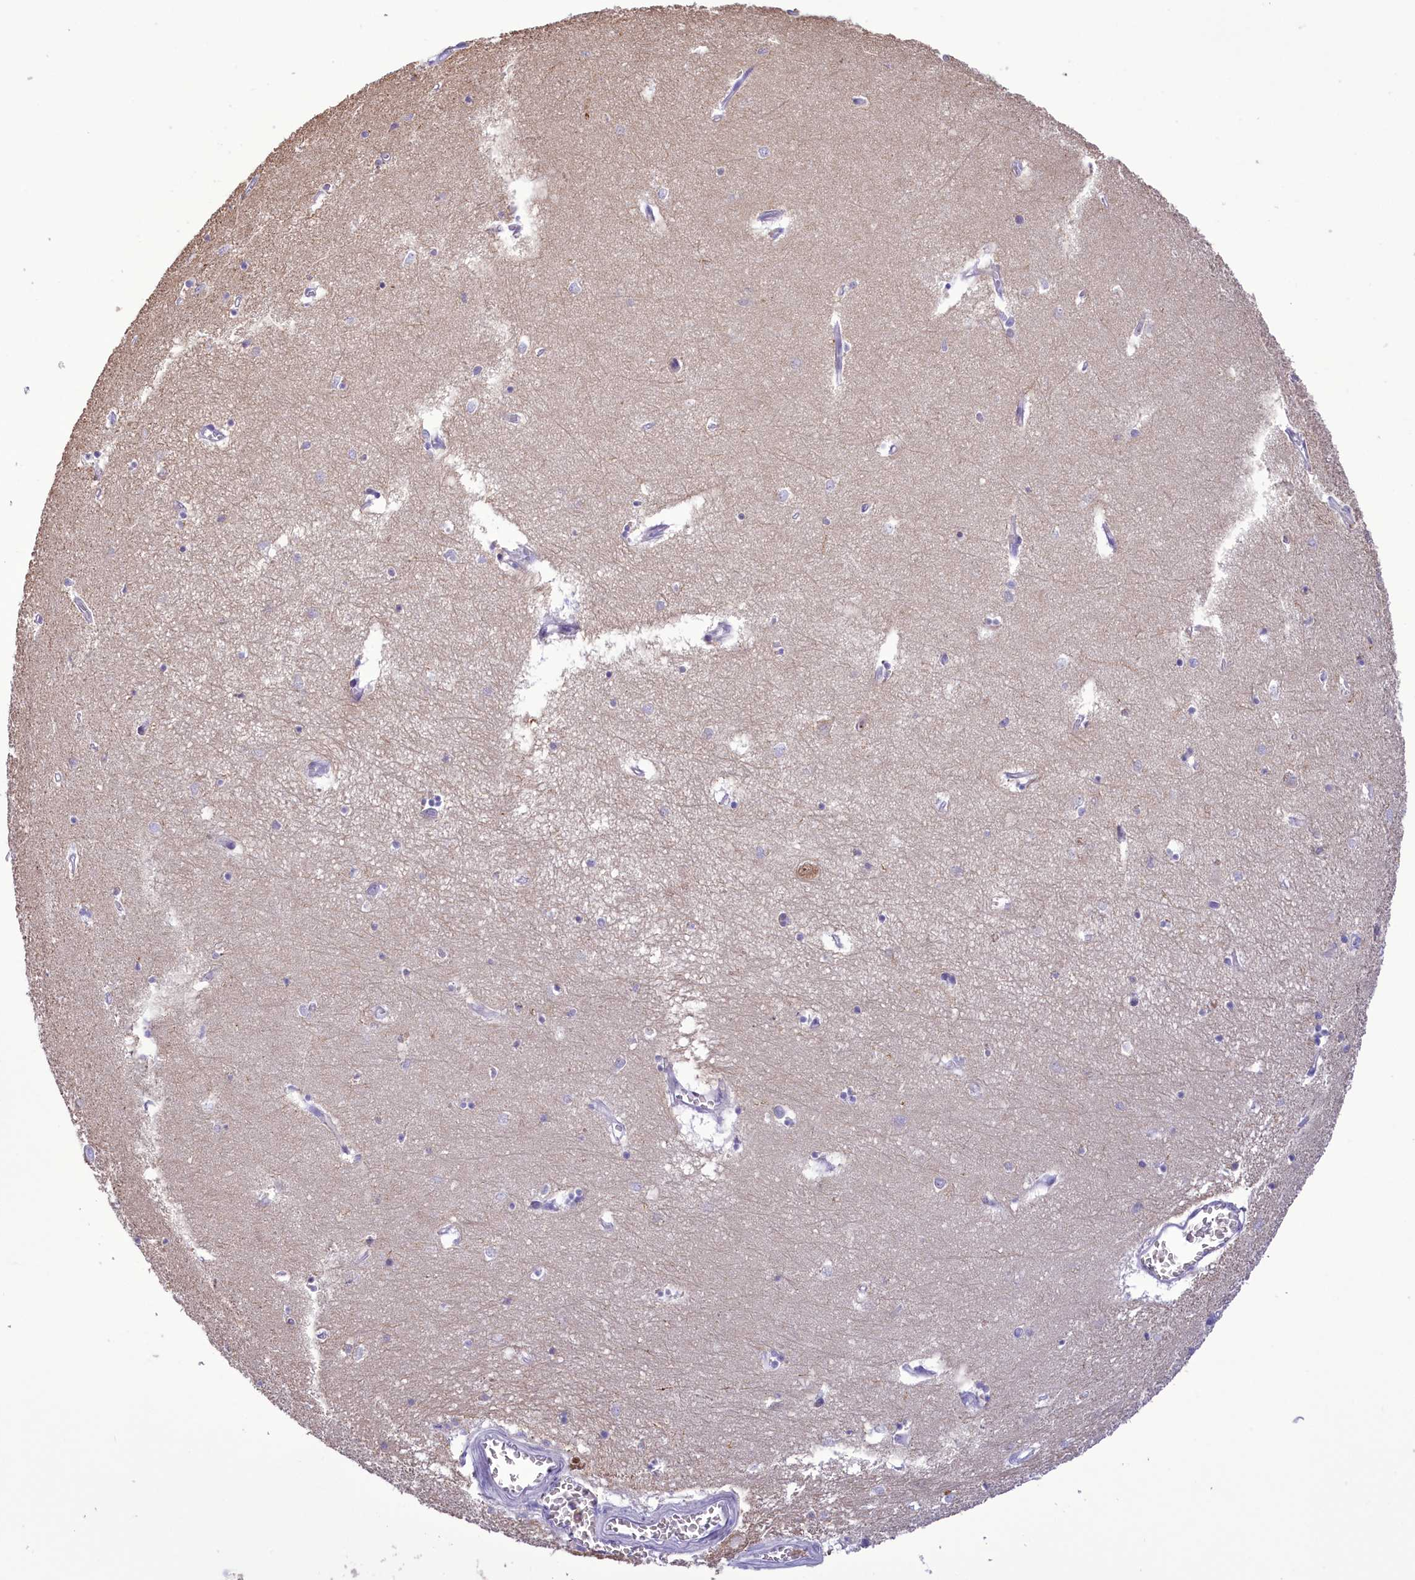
{"staining": {"intensity": "negative", "quantity": "none", "location": "none"}, "tissue": "hippocampus", "cell_type": "Glial cells", "image_type": "normal", "snomed": [{"axis": "morphology", "description": "Normal tissue, NOS"}, {"axis": "topography", "description": "Hippocampus"}], "caption": "This image is of benign hippocampus stained with immunohistochemistry (IHC) to label a protein in brown with the nuclei are counter-stained blue. There is no expression in glial cells. The staining is performed using DAB brown chromogen with nuclei counter-stained in using hematoxylin.", "gene": "FAM149B1", "patient": {"sex": "female", "age": 64}}